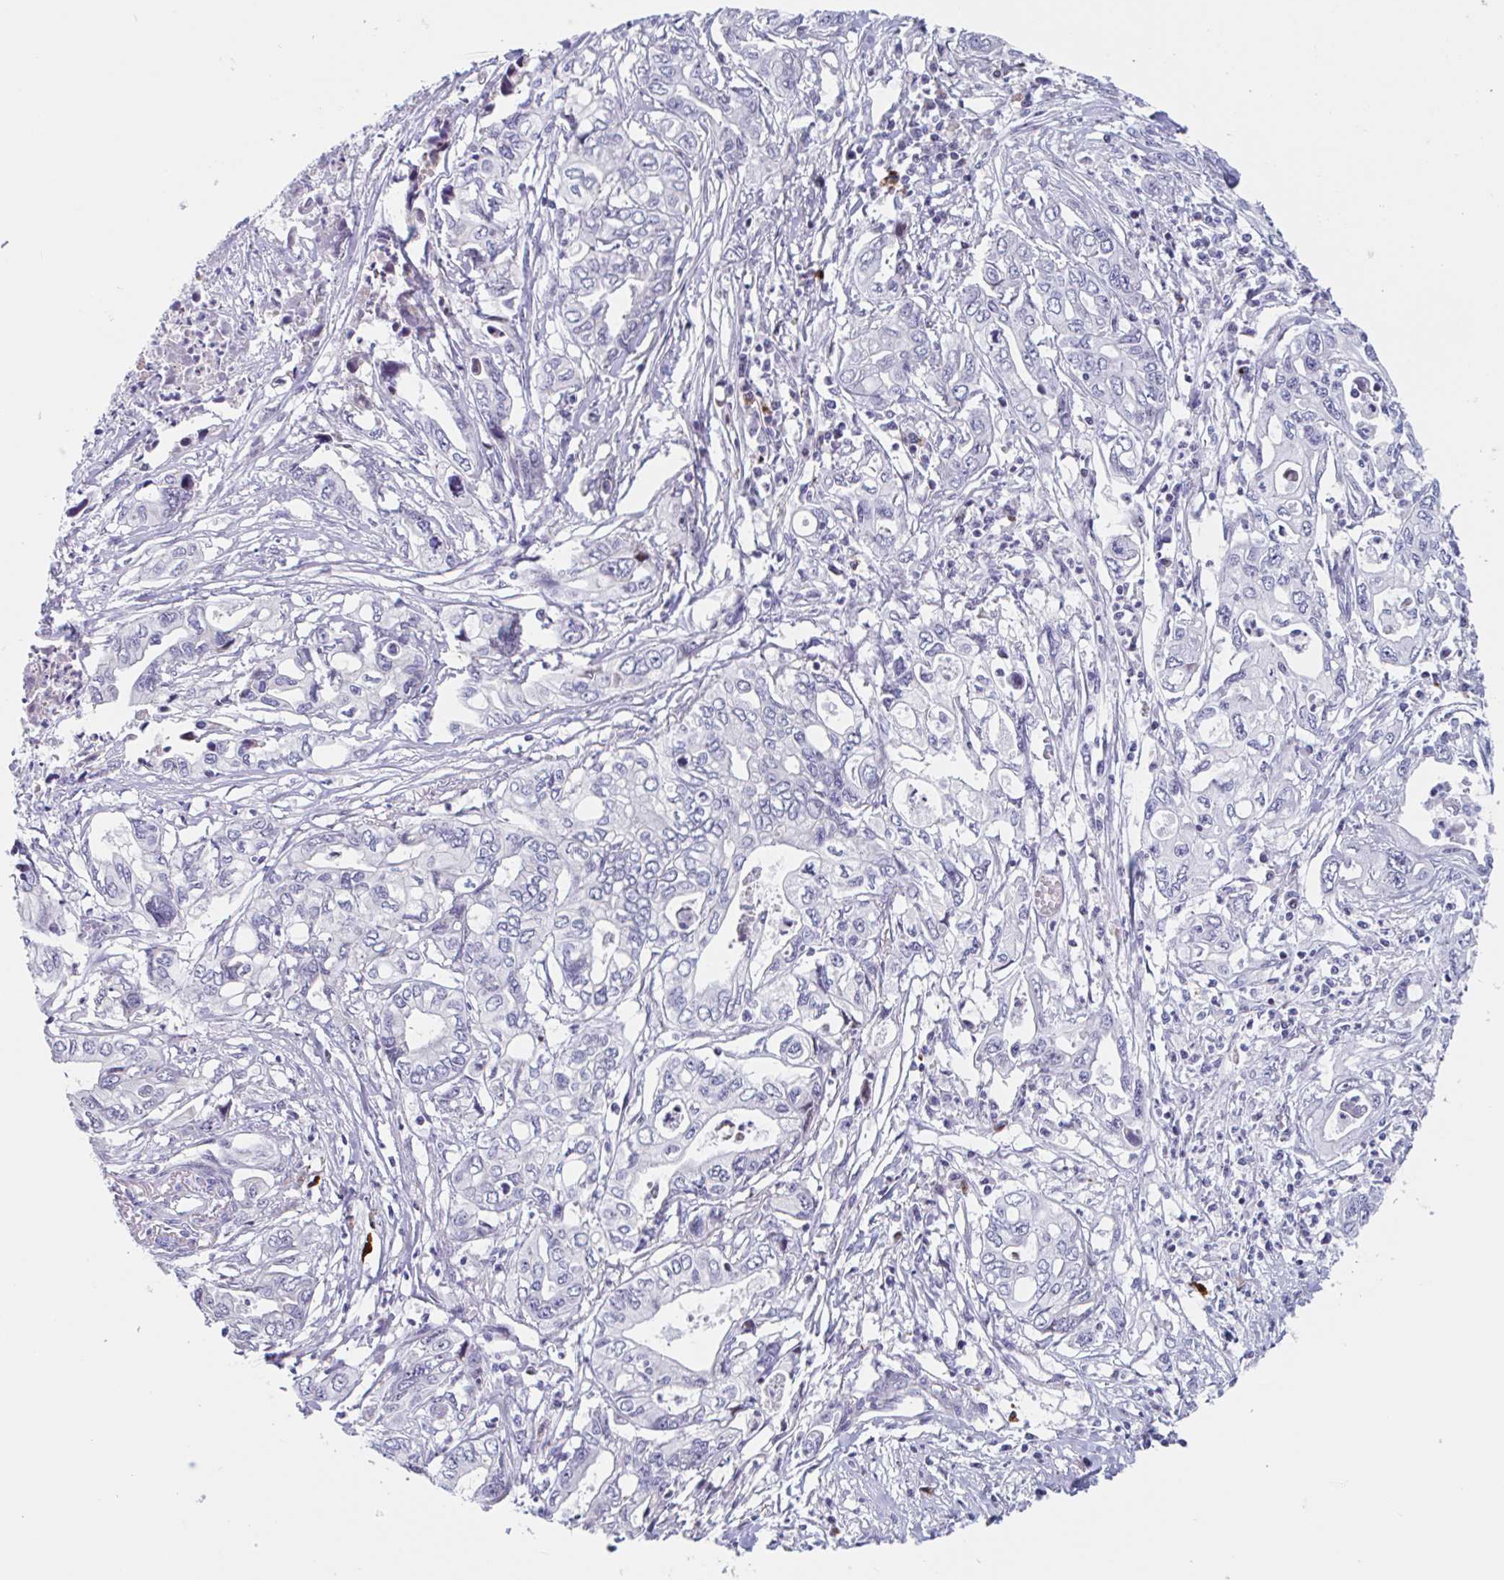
{"staining": {"intensity": "negative", "quantity": "none", "location": "none"}, "tissue": "pancreatic cancer", "cell_type": "Tumor cells", "image_type": "cancer", "snomed": [{"axis": "morphology", "description": "Adenocarcinoma, NOS"}, {"axis": "topography", "description": "Pancreas"}], "caption": "Immunohistochemistry image of neoplastic tissue: human pancreatic cancer stained with DAB demonstrates no significant protein staining in tumor cells. (DAB (3,3'-diaminobenzidine) immunohistochemistry, high magnification).", "gene": "DUXA", "patient": {"sex": "male", "age": 68}}